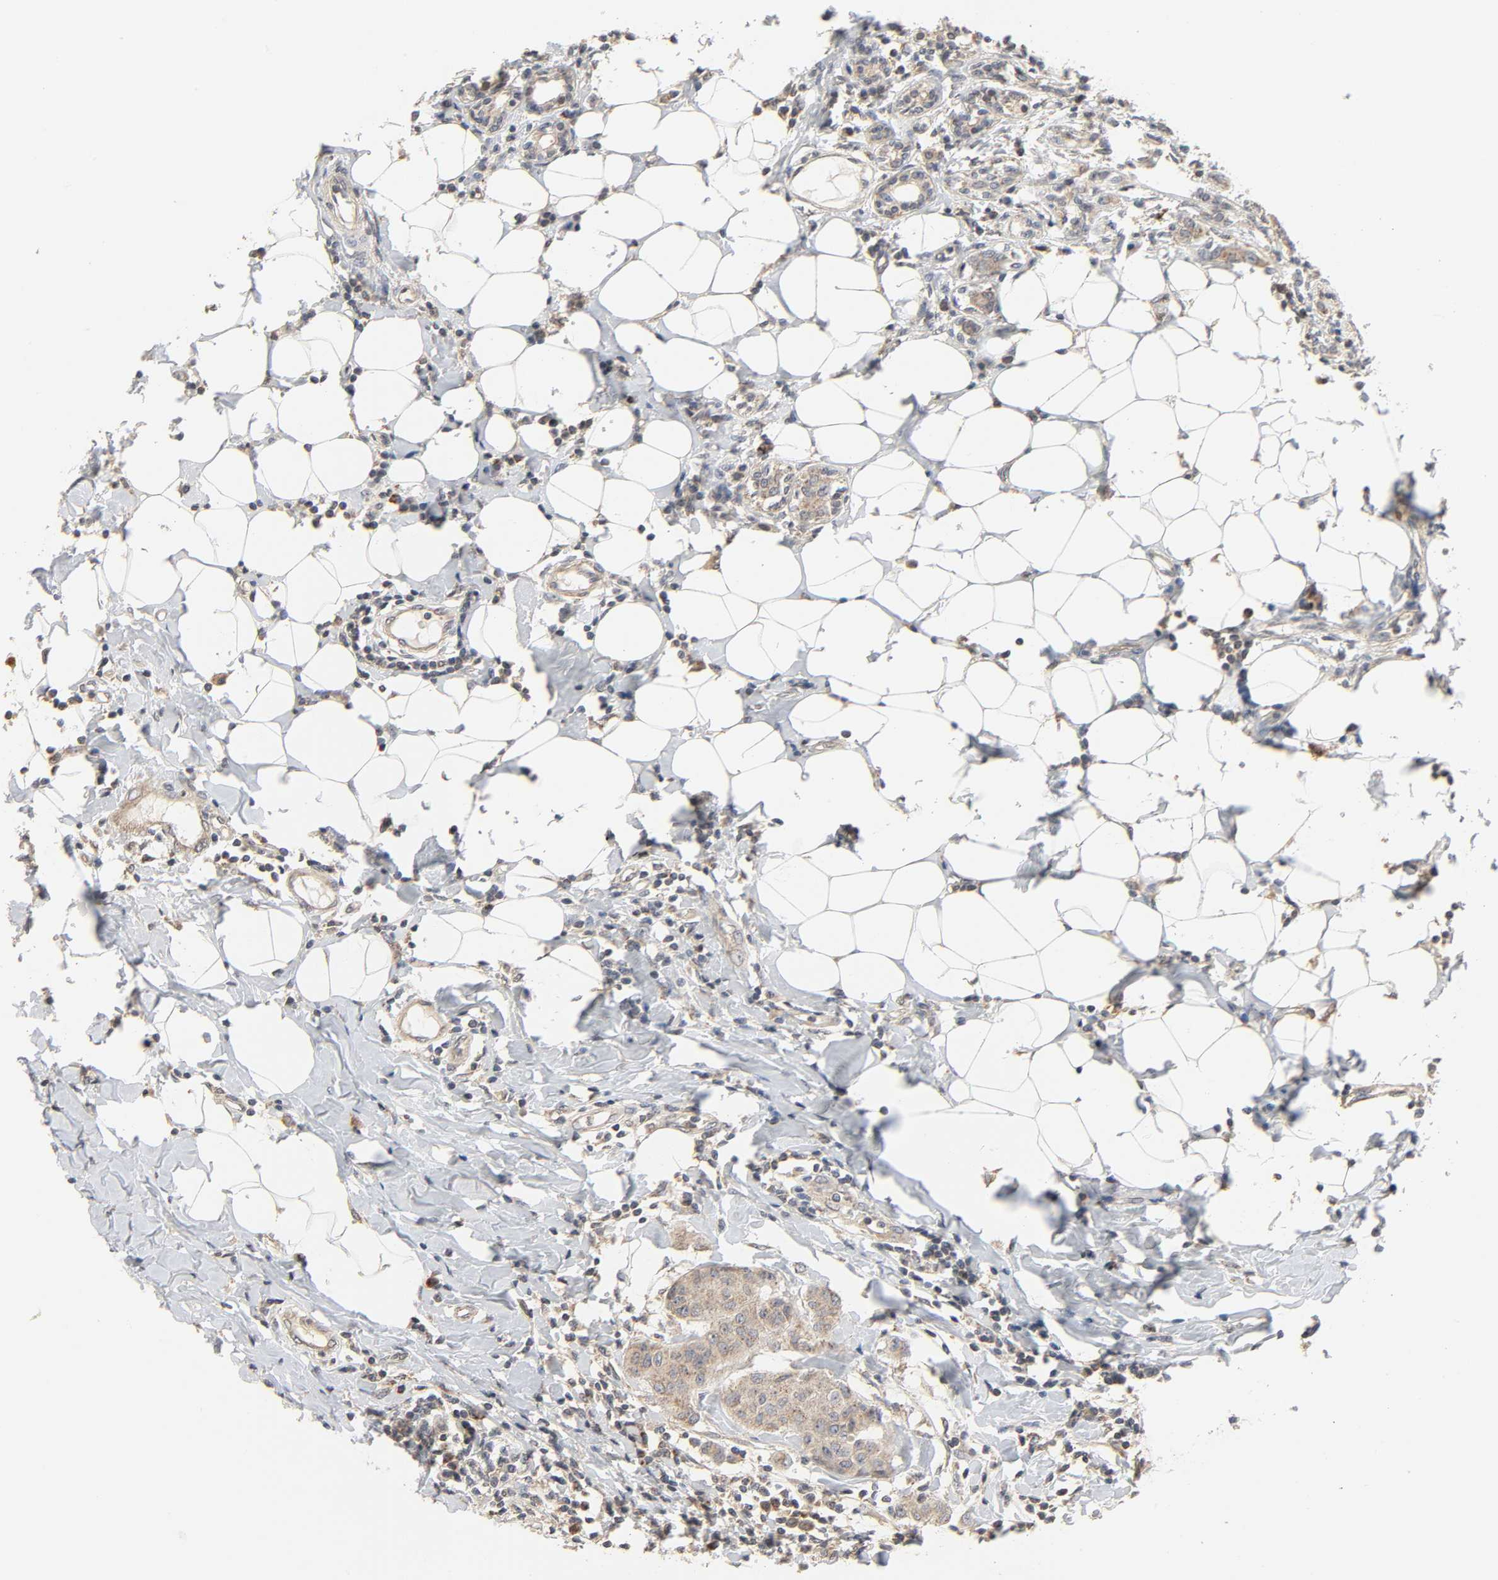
{"staining": {"intensity": "weak", "quantity": ">75%", "location": "cytoplasmic/membranous"}, "tissue": "breast cancer", "cell_type": "Tumor cells", "image_type": "cancer", "snomed": [{"axis": "morphology", "description": "Duct carcinoma"}, {"axis": "topography", "description": "Breast"}], "caption": "The photomicrograph reveals immunohistochemical staining of breast intraductal carcinoma. There is weak cytoplasmic/membranous staining is seen in about >75% of tumor cells.", "gene": "CLEC4E", "patient": {"sex": "female", "age": 40}}